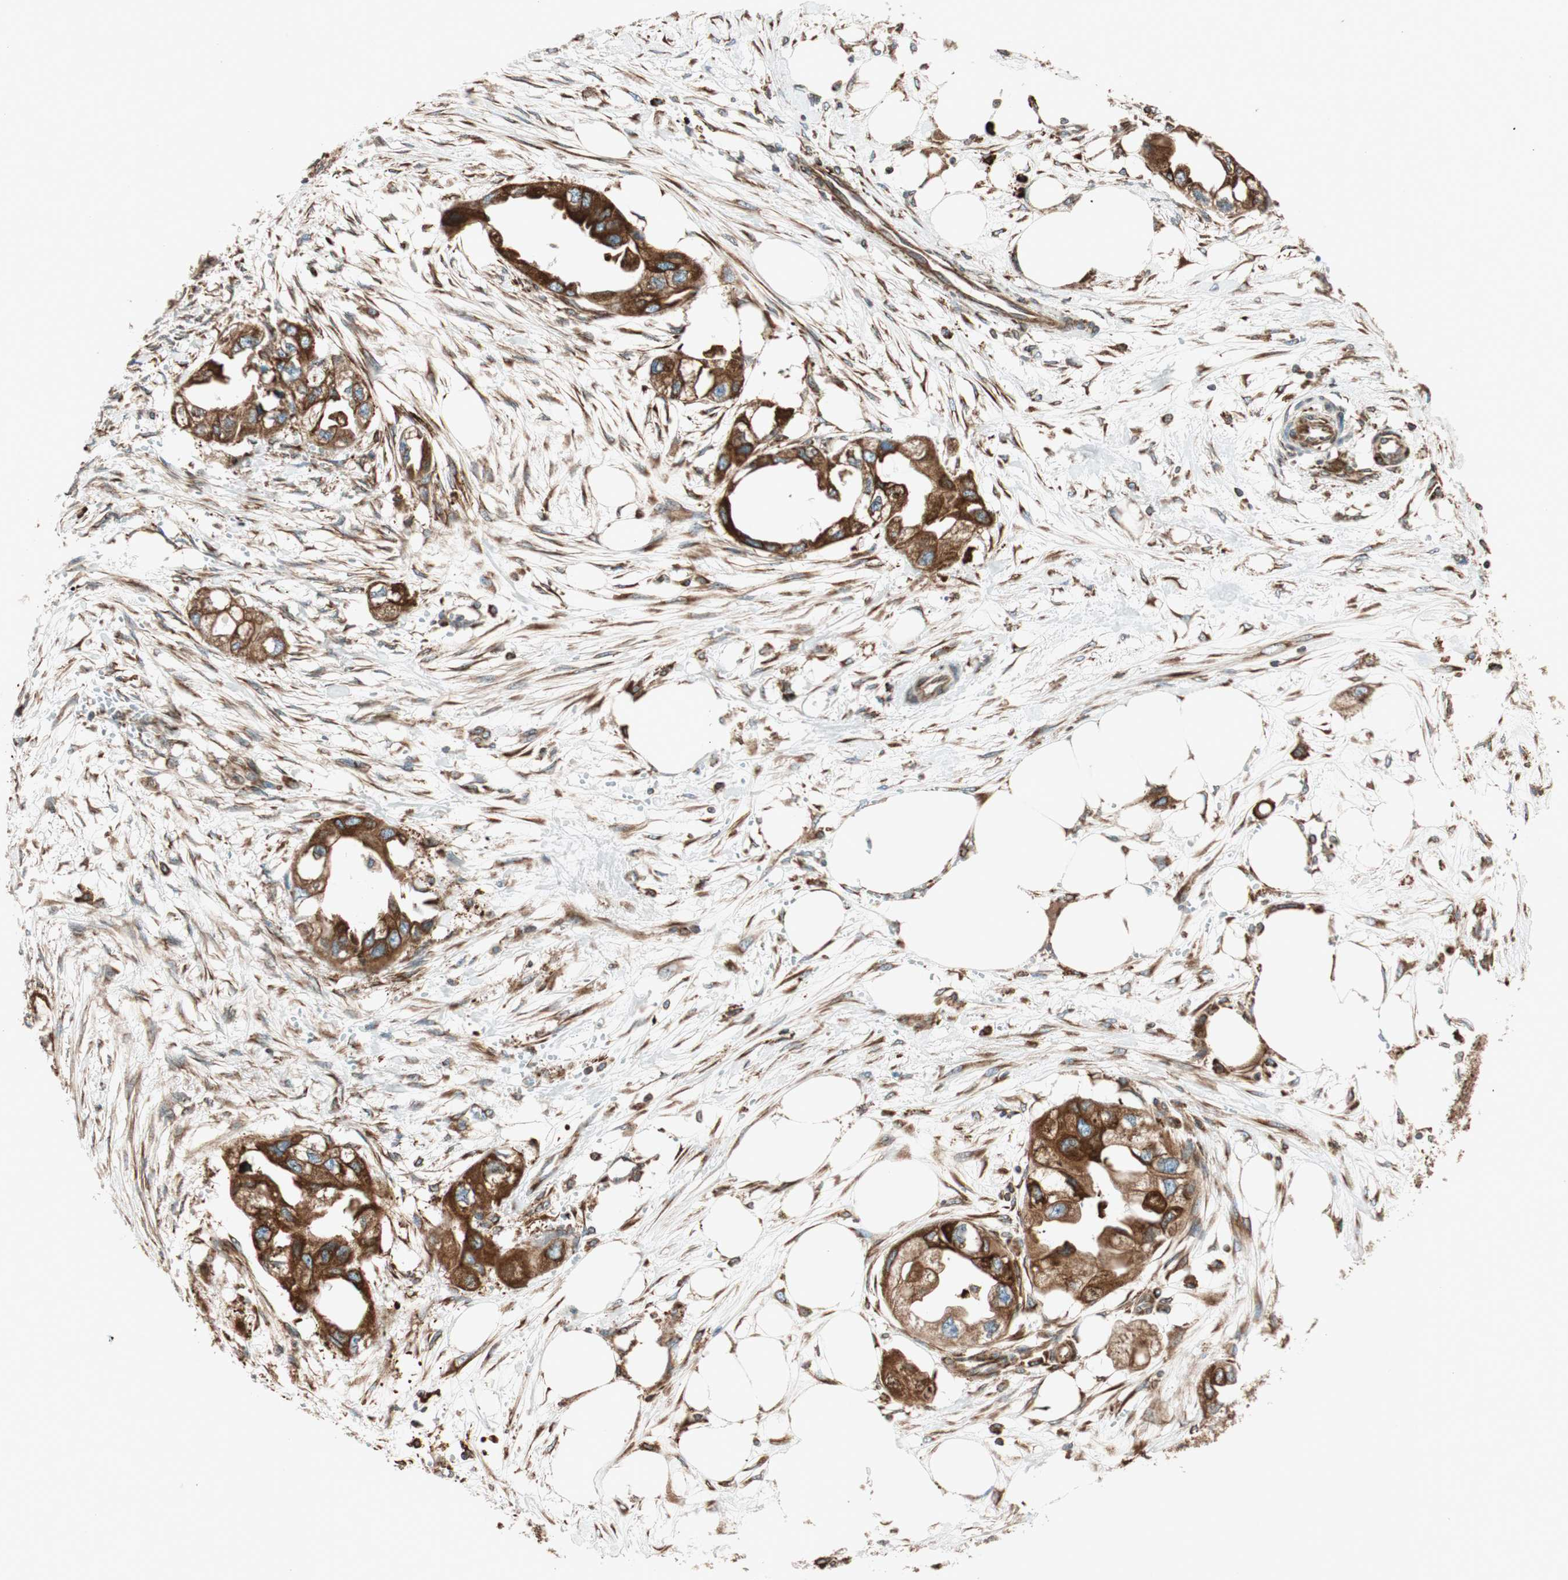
{"staining": {"intensity": "strong", "quantity": ">75%", "location": "cytoplasmic/membranous"}, "tissue": "endometrial cancer", "cell_type": "Tumor cells", "image_type": "cancer", "snomed": [{"axis": "morphology", "description": "Adenocarcinoma, NOS"}, {"axis": "topography", "description": "Endometrium"}], "caption": "Endometrial cancer (adenocarcinoma) stained with immunohistochemistry demonstrates strong cytoplasmic/membranous expression in about >75% of tumor cells.", "gene": "PRKCSH", "patient": {"sex": "female", "age": 67}}